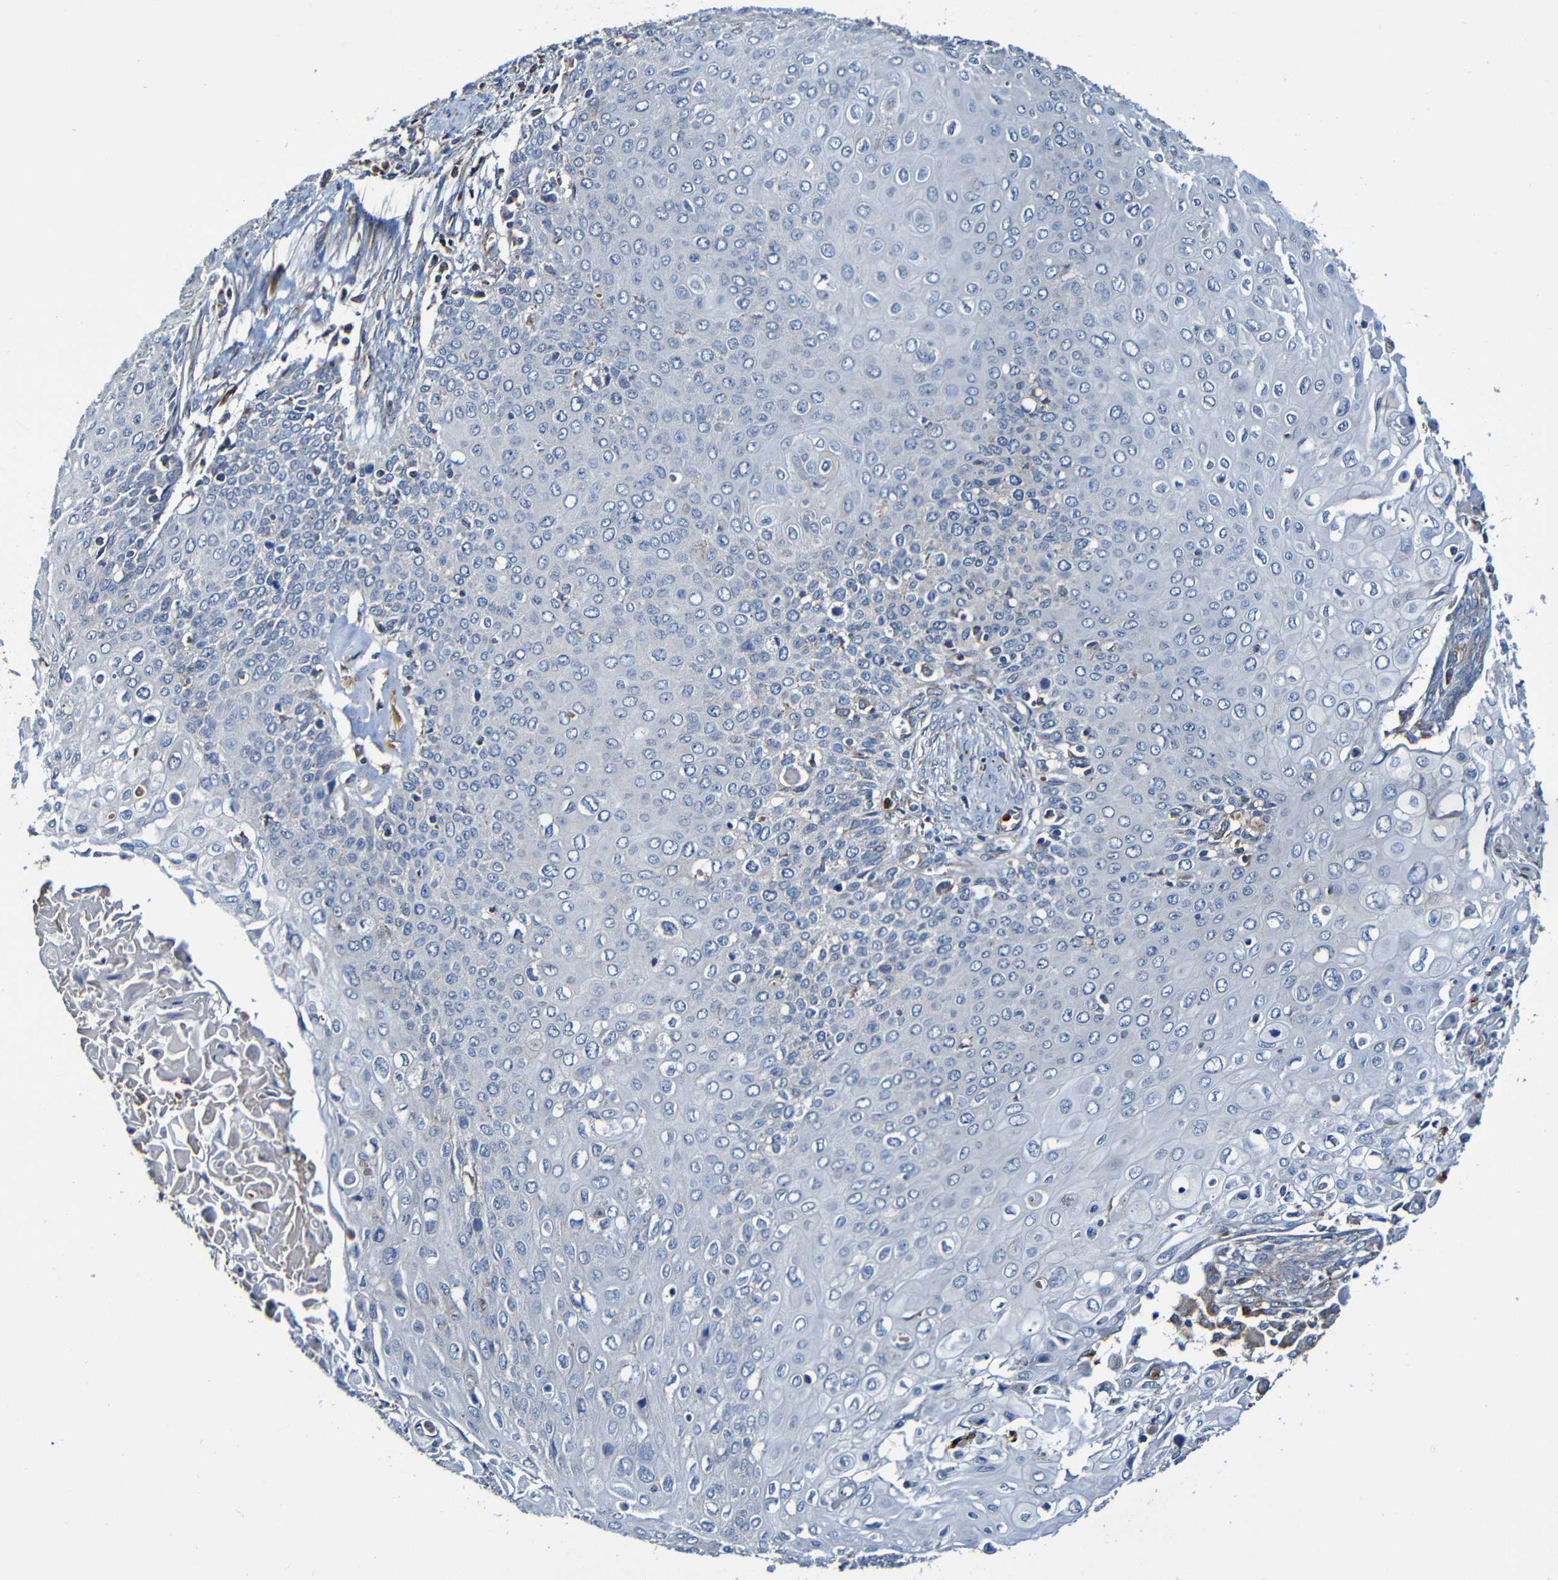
{"staining": {"intensity": "negative", "quantity": "none", "location": "none"}, "tissue": "cervical cancer", "cell_type": "Tumor cells", "image_type": "cancer", "snomed": [{"axis": "morphology", "description": "Squamous cell carcinoma, NOS"}, {"axis": "topography", "description": "Cervix"}], "caption": "Squamous cell carcinoma (cervical) was stained to show a protein in brown. There is no significant positivity in tumor cells.", "gene": "ADAM15", "patient": {"sex": "female", "age": 39}}